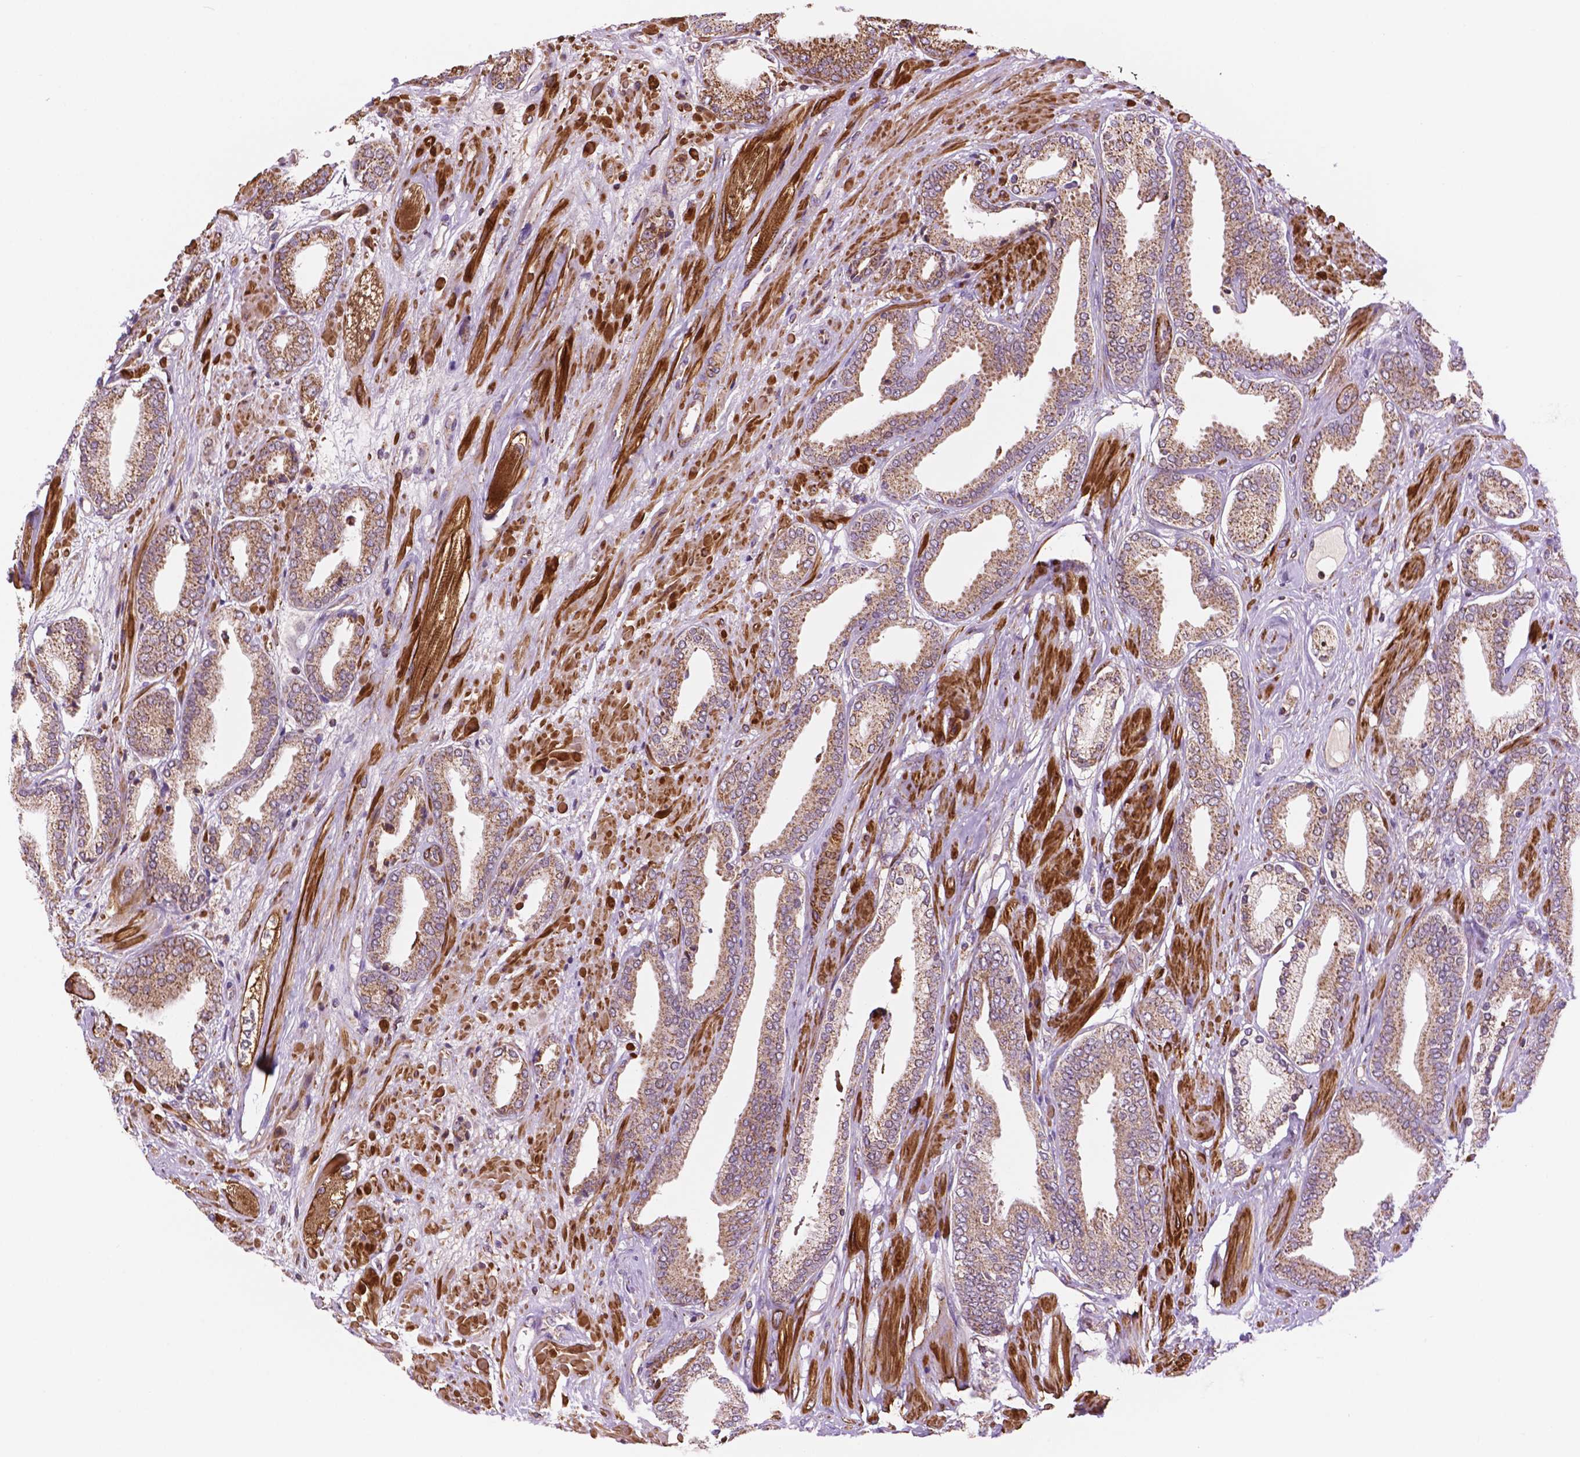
{"staining": {"intensity": "moderate", "quantity": ">75%", "location": "cytoplasmic/membranous"}, "tissue": "prostate cancer", "cell_type": "Tumor cells", "image_type": "cancer", "snomed": [{"axis": "morphology", "description": "Adenocarcinoma, High grade"}, {"axis": "topography", "description": "Prostate"}], "caption": "Human prostate high-grade adenocarcinoma stained for a protein (brown) shows moderate cytoplasmic/membranous positive staining in about >75% of tumor cells.", "gene": "GEMIN4", "patient": {"sex": "male", "age": 56}}